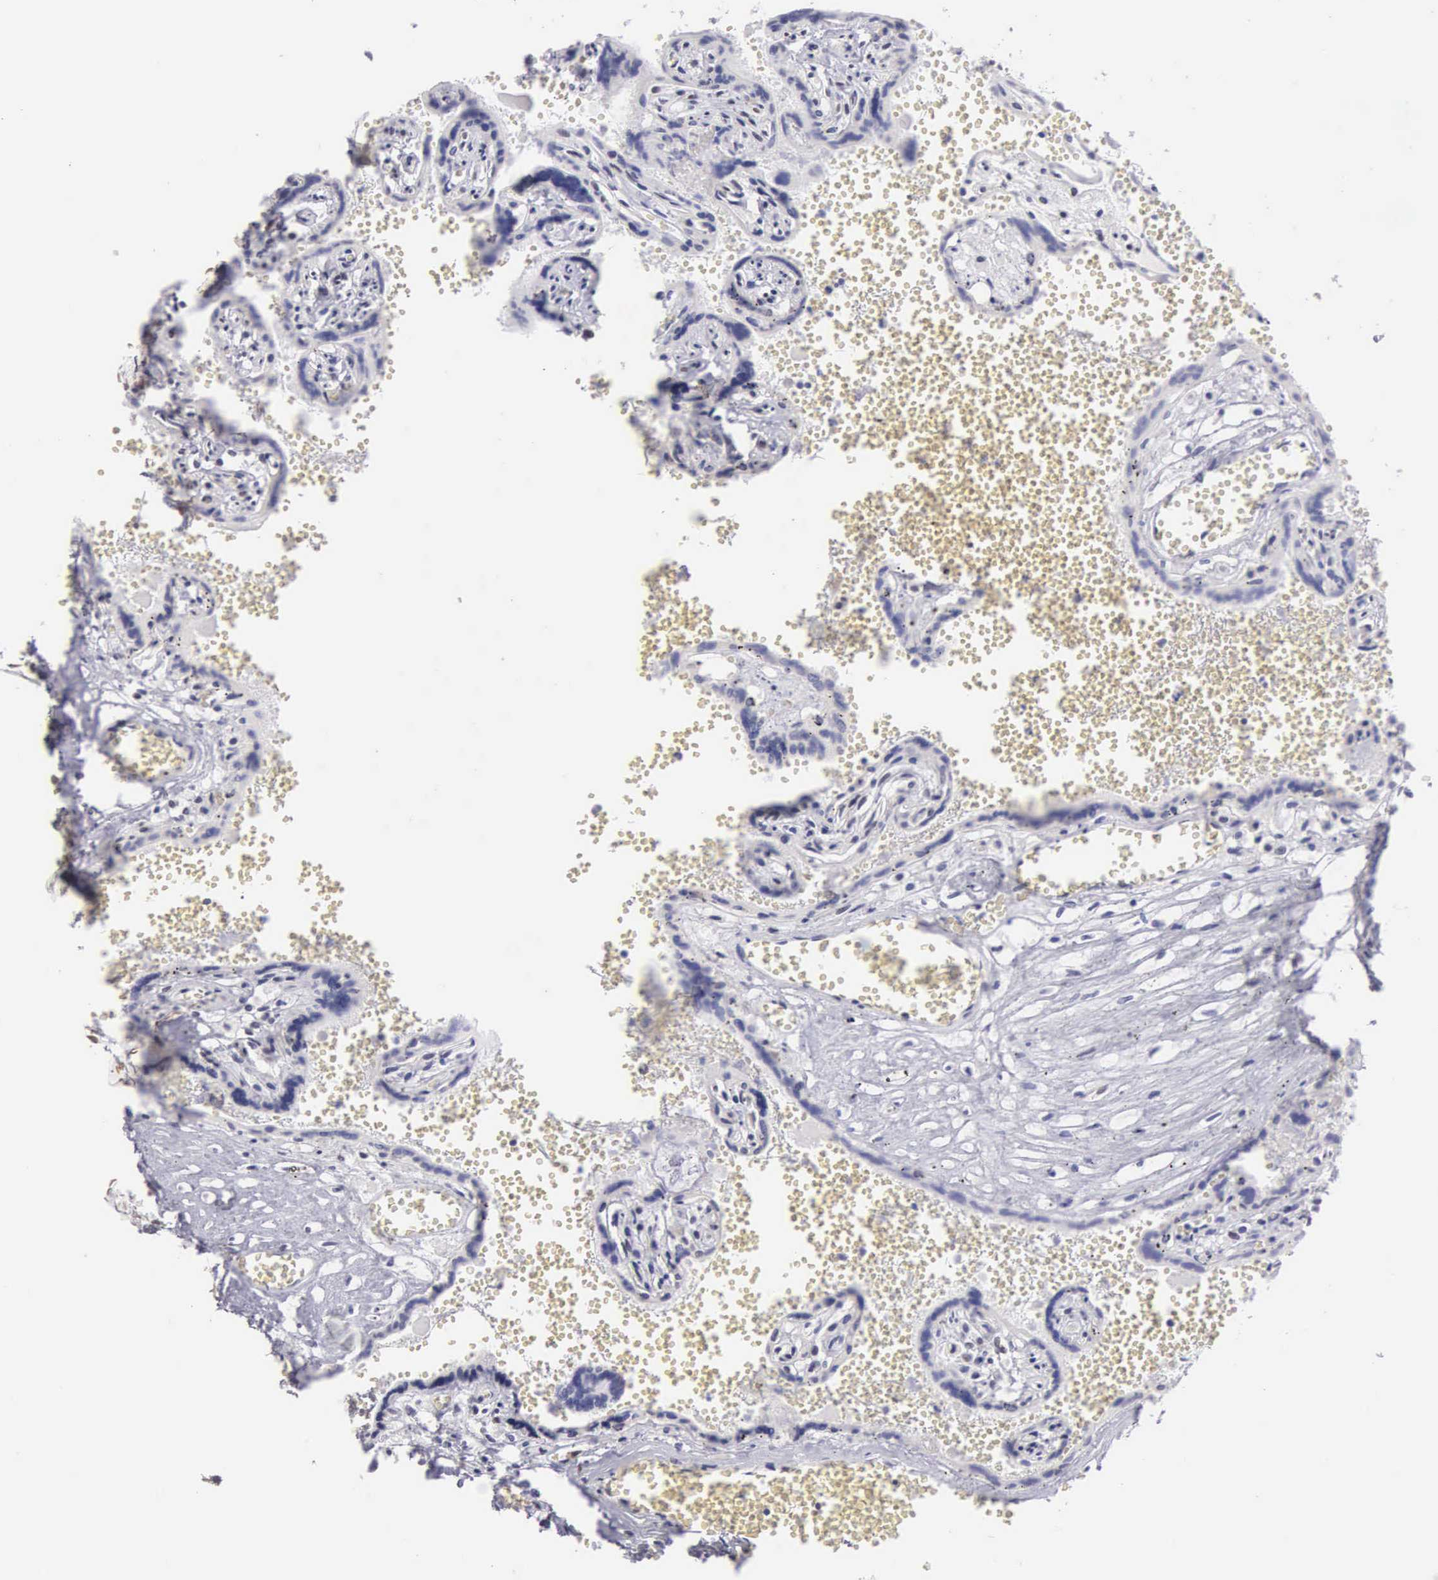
{"staining": {"intensity": "moderate", "quantity": "25%-75%", "location": "nuclear"}, "tissue": "placenta", "cell_type": "Decidual cells", "image_type": "normal", "snomed": [{"axis": "morphology", "description": "Normal tissue, NOS"}, {"axis": "topography", "description": "Placenta"}], "caption": "IHC staining of benign placenta, which exhibits medium levels of moderate nuclear expression in about 25%-75% of decidual cells indicating moderate nuclear protein staining. The staining was performed using DAB (3,3'-diaminobenzidine) (brown) for protein detection and nuclei were counterstained in hematoxylin (blue).", "gene": "CSTF2", "patient": {"sex": "female", "age": 40}}